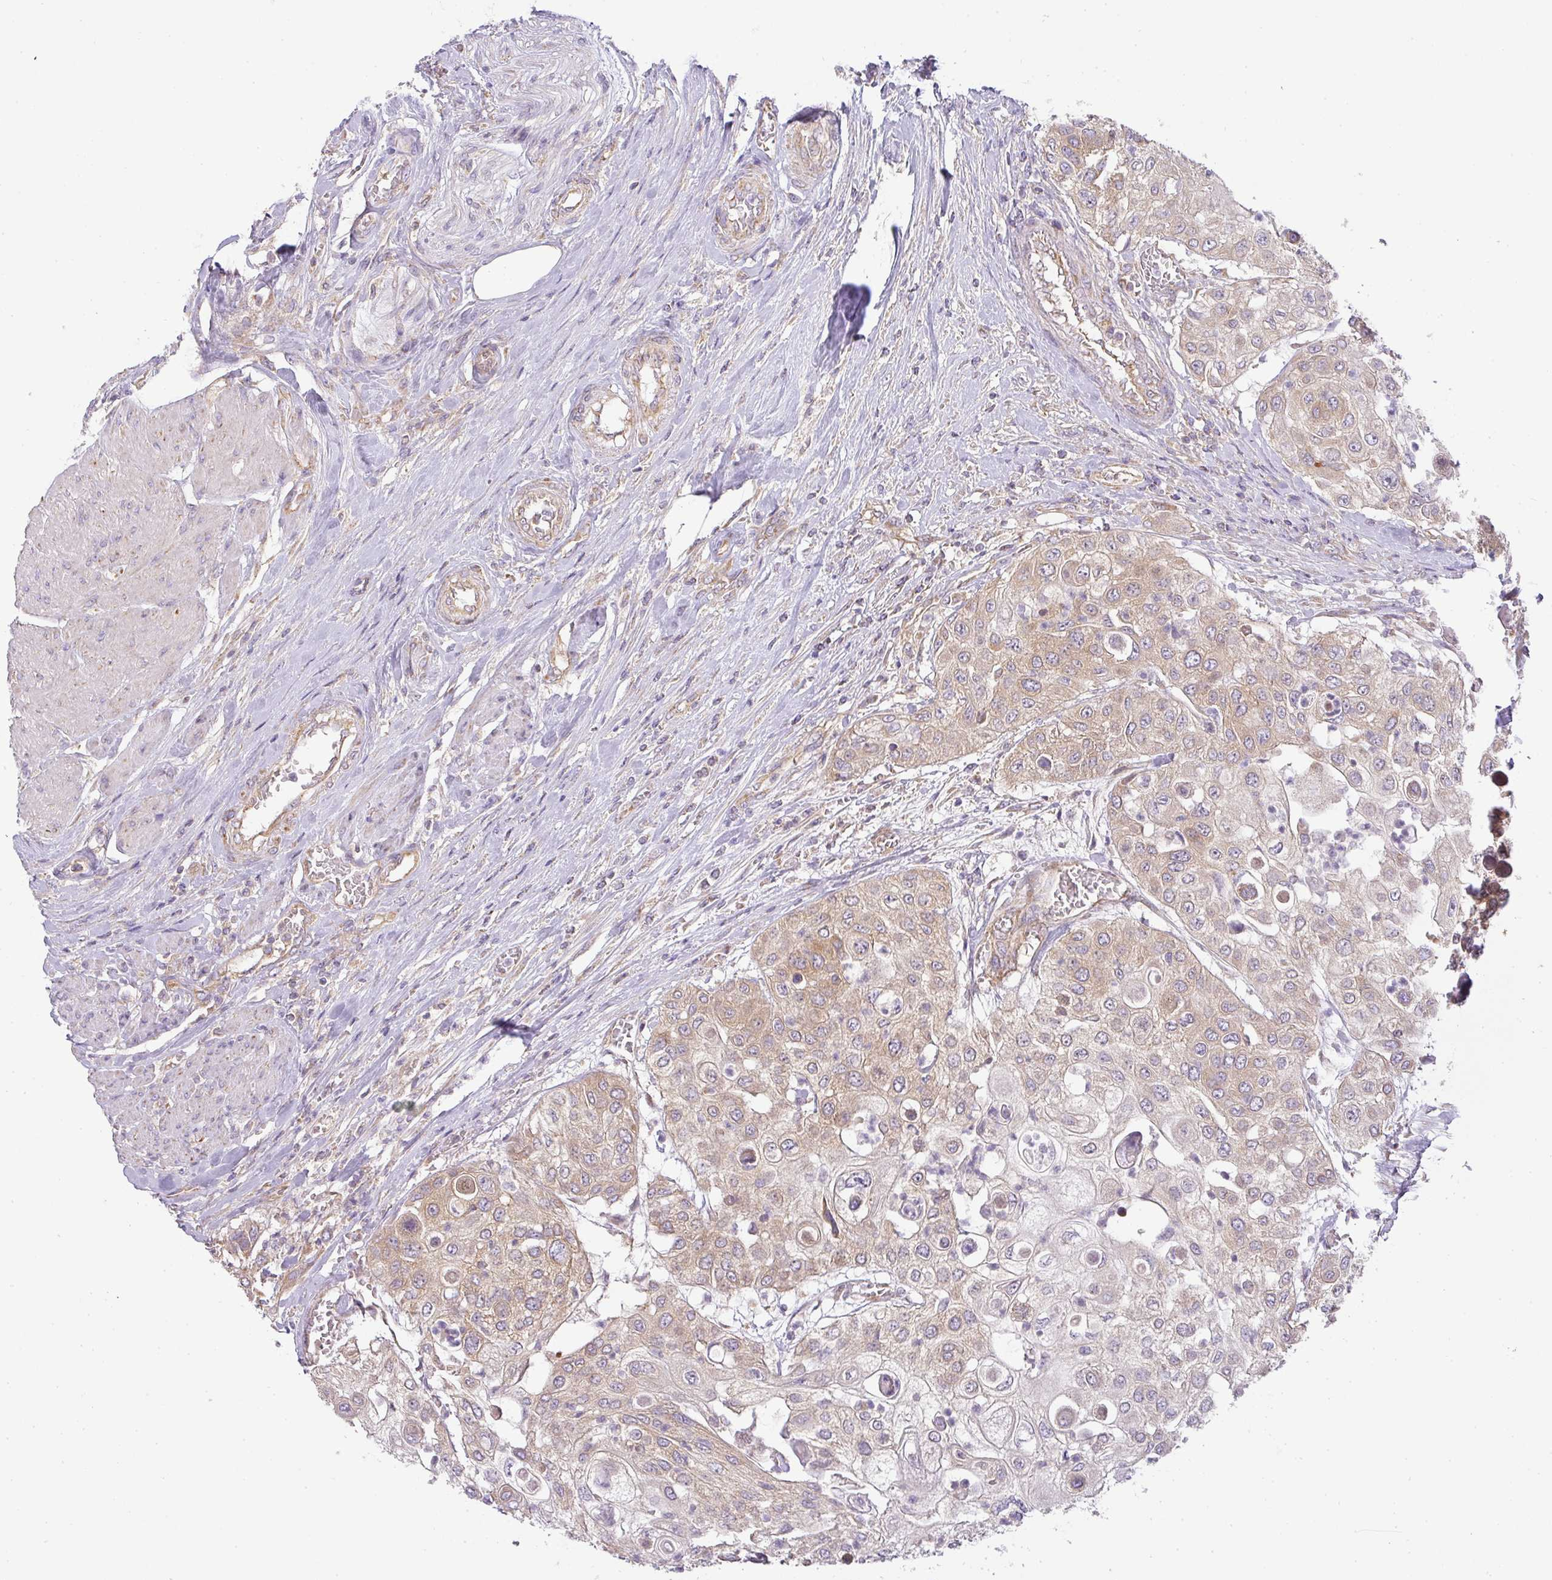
{"staining": {"intensity": "moderate", "quantity": "25%-75%", "location": "cytoplasmic/membranous"}, "tissue": "urothelial cancer", "cell_type": "Tumor cells", "image_type": "cancer", "snomed": [{"axis": "morphology", "description": "Urothelial carcinoma, High grade"}, {"axis": "topography", "description": "Urinary bladder"}], "caption": "An image of high-grade urothelial carcinoma stained for a protein reveals moderate cytoplasmic/membranous brown staining in tumor cells. (DAB (3,3'-diaminobenzidine) IHC with brightfield microscopy, high magnification).", "gene": "ZNF211", "patient": {"sex": "female", "age": 79}}